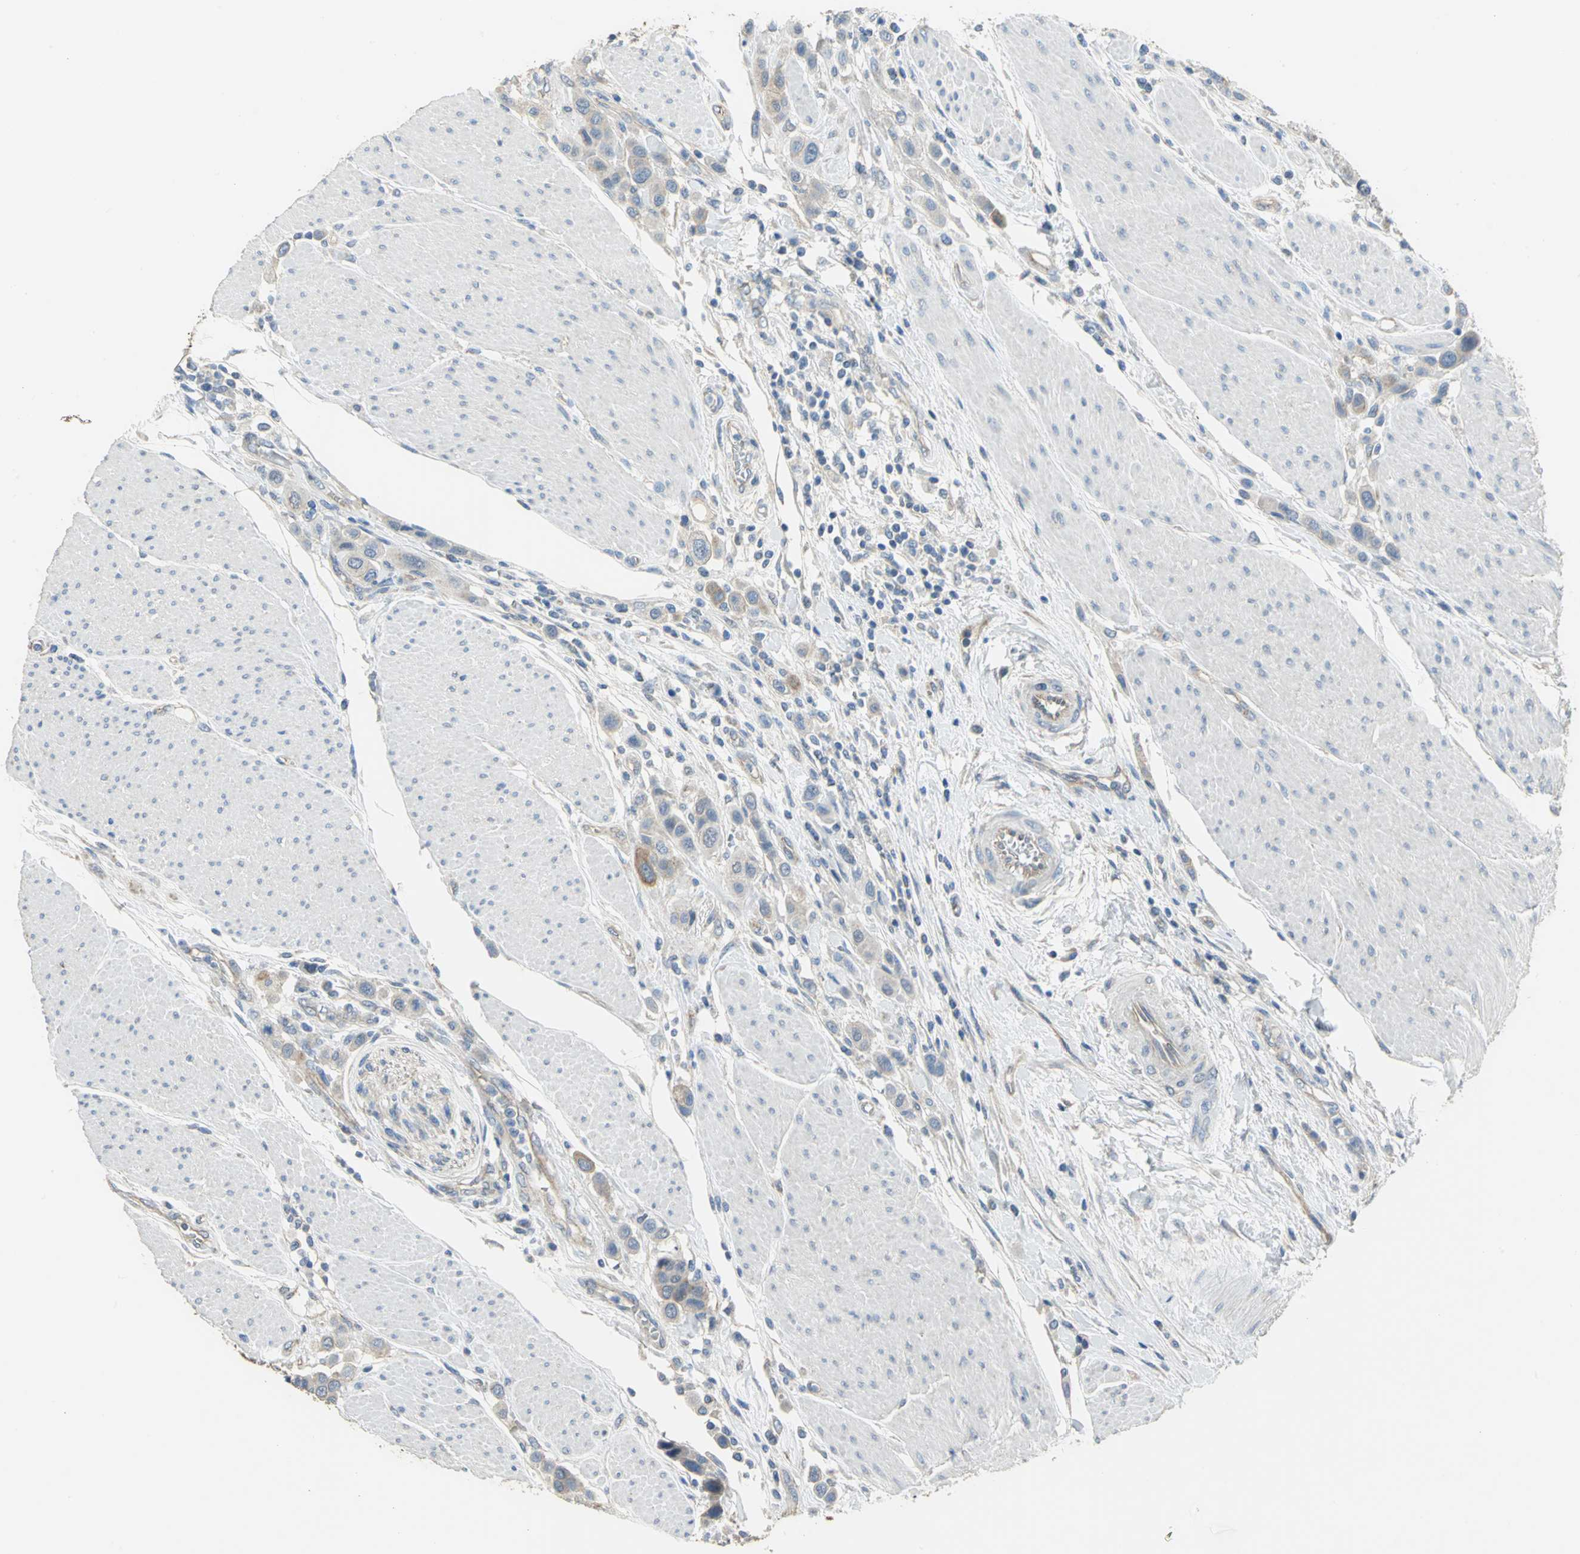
{"staining": {"intensity": "moderate", "quantity": "<25%", "location": "cytoplasmic/membranous"}, "tissue": "urothelial cancer", "cell_type": "Tumor cells", "image_type": "cancer", "snomed": [{"axis": "morphology", "description": "Urothelial carcinoma, High grade"}, {"axis": "topography", "description": "Urinary bladder"}], "caption": "The micrograph shows immunohistochemical staining of urothelial cancer. There is moderate cytoplasmic/membranous staining is present in about <25% of tumor cells. (Stains: DAB (3,3'-diaminobenzidine) in brown, nuclei in blue, Microscopy: brightfield microscopy at high magnification).", "gene": "HTR1F", "patient": {"sex": "male", "age": 50}}